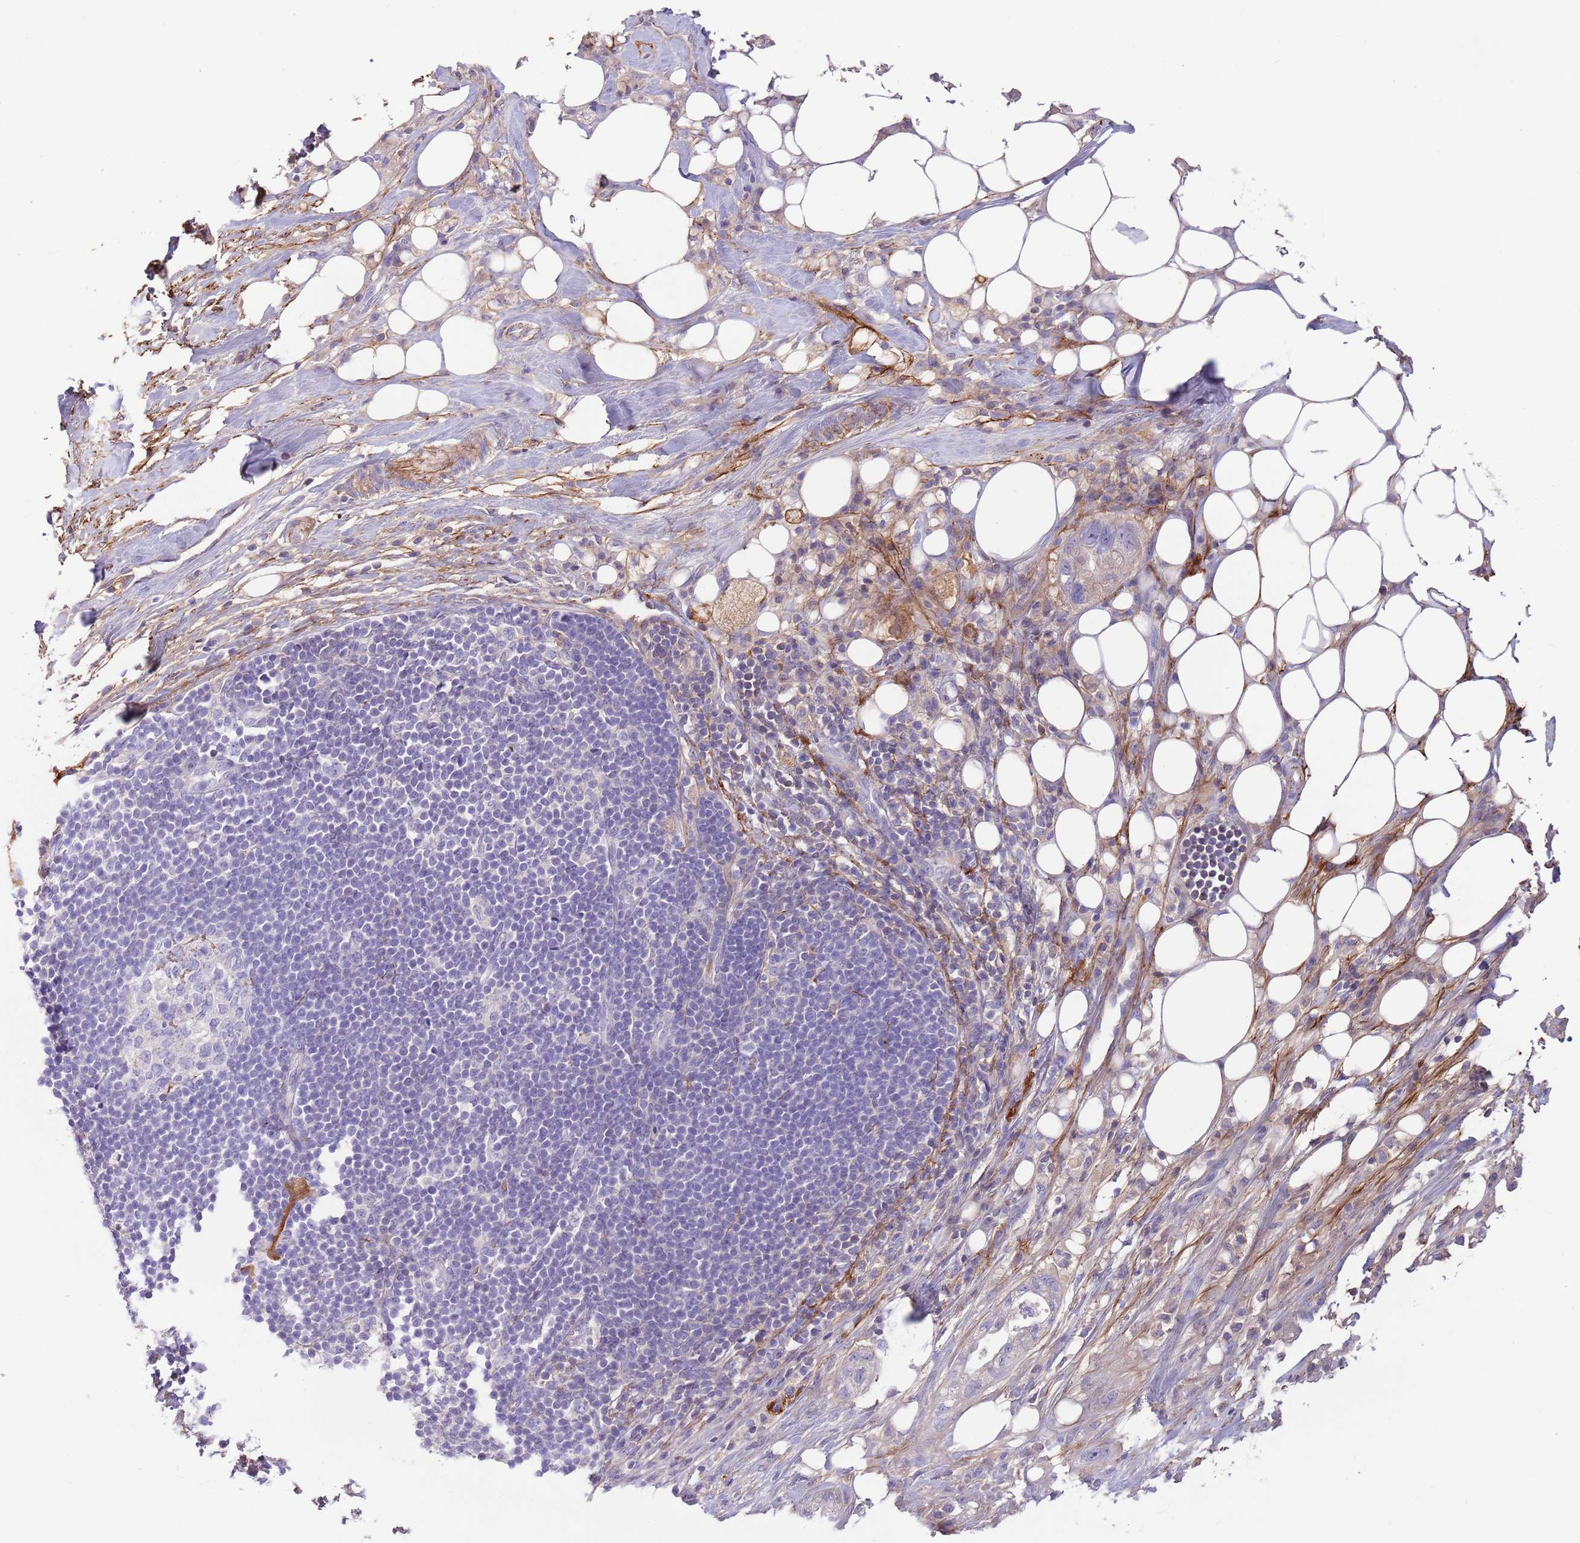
{"staining": {"intensity": "negative", "quantity": "none", "location": "none"}, "tissue": "pancreatic cancer", "cell_type": "Tumor cells", "image_type": "cancer", "snomed": [{"axis": "morphology", "description": "Adenocarcinoma, NOS"}, {"axis": "topography", "description": "Pancreas"}], "caption": "Pancreatic cancer was stained to show a protein in brown. There is no significant staining in tumor cells. (Brightfield microscopy of DAB immunohistochemistry (IHC) at high magnification).", "gene": "LEPROTL1", "patient": {"sex": "male", "age": 44}}